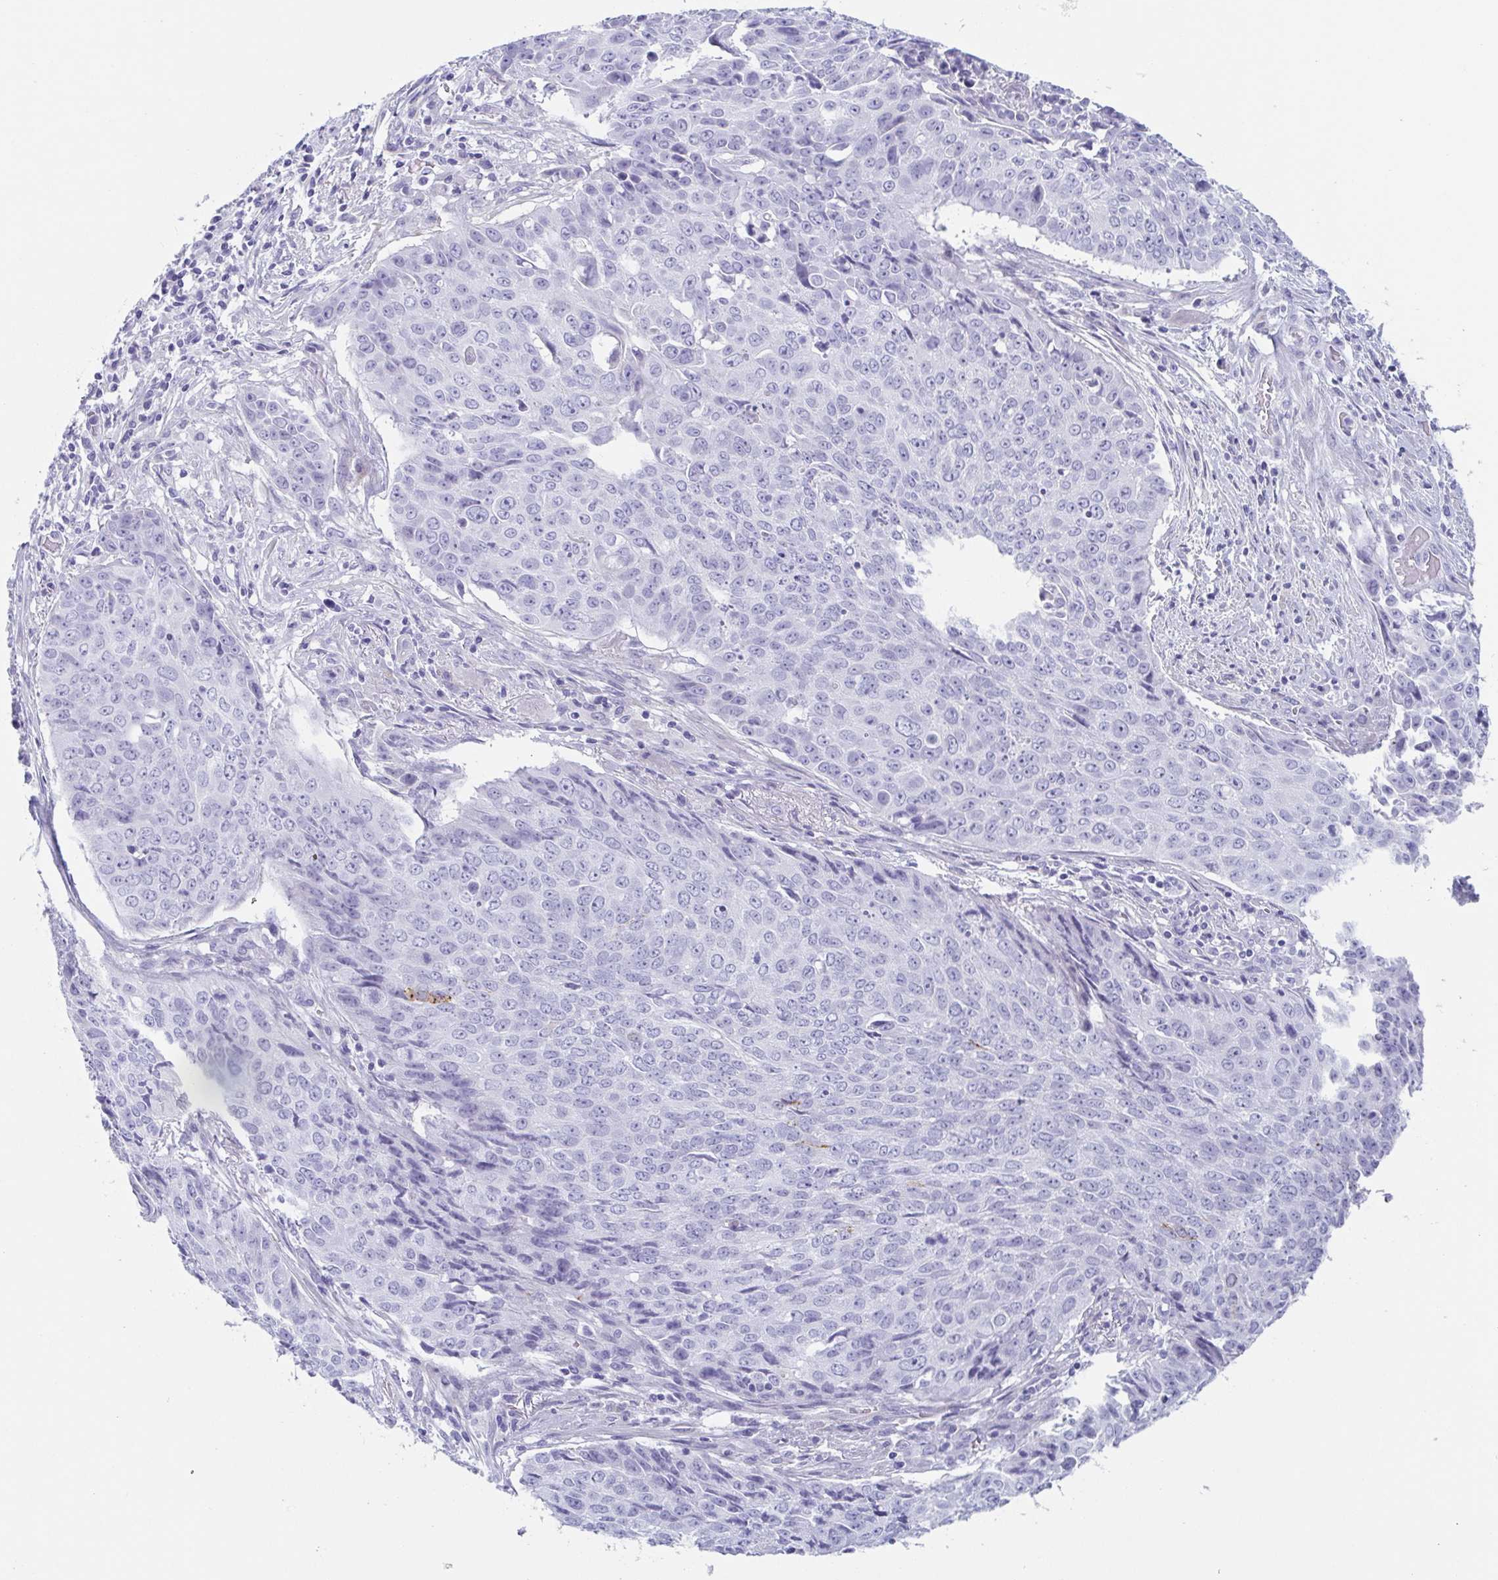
{"staining": {"intensity": "negative", "quantity": "none", "location": "none"}, "tissue": "lung cancer", "cell_type": "Tumor cells", "image_type": "cancer", "snomed": [{"axis": "morphology", "description": "Normal tissue, NOS"}, {"axis": "morphology", "description": "Squamous cell carcinoma, NOS"}, {"axis": "topography", "description": "Bronchus"}, {"axis": "topography", "description": "Lung"}], "caption": "Immunohistochemistry (IHC) micrograph of human lung cancer stained for a protein (brown), which displays no staining in tumor cells. The staining is performed using DAB brown chromogen with nuclei counter-stained in using hematoxylin.", "gene": "TAGLN3", "patient": {"sex": "male", "age": 64}}